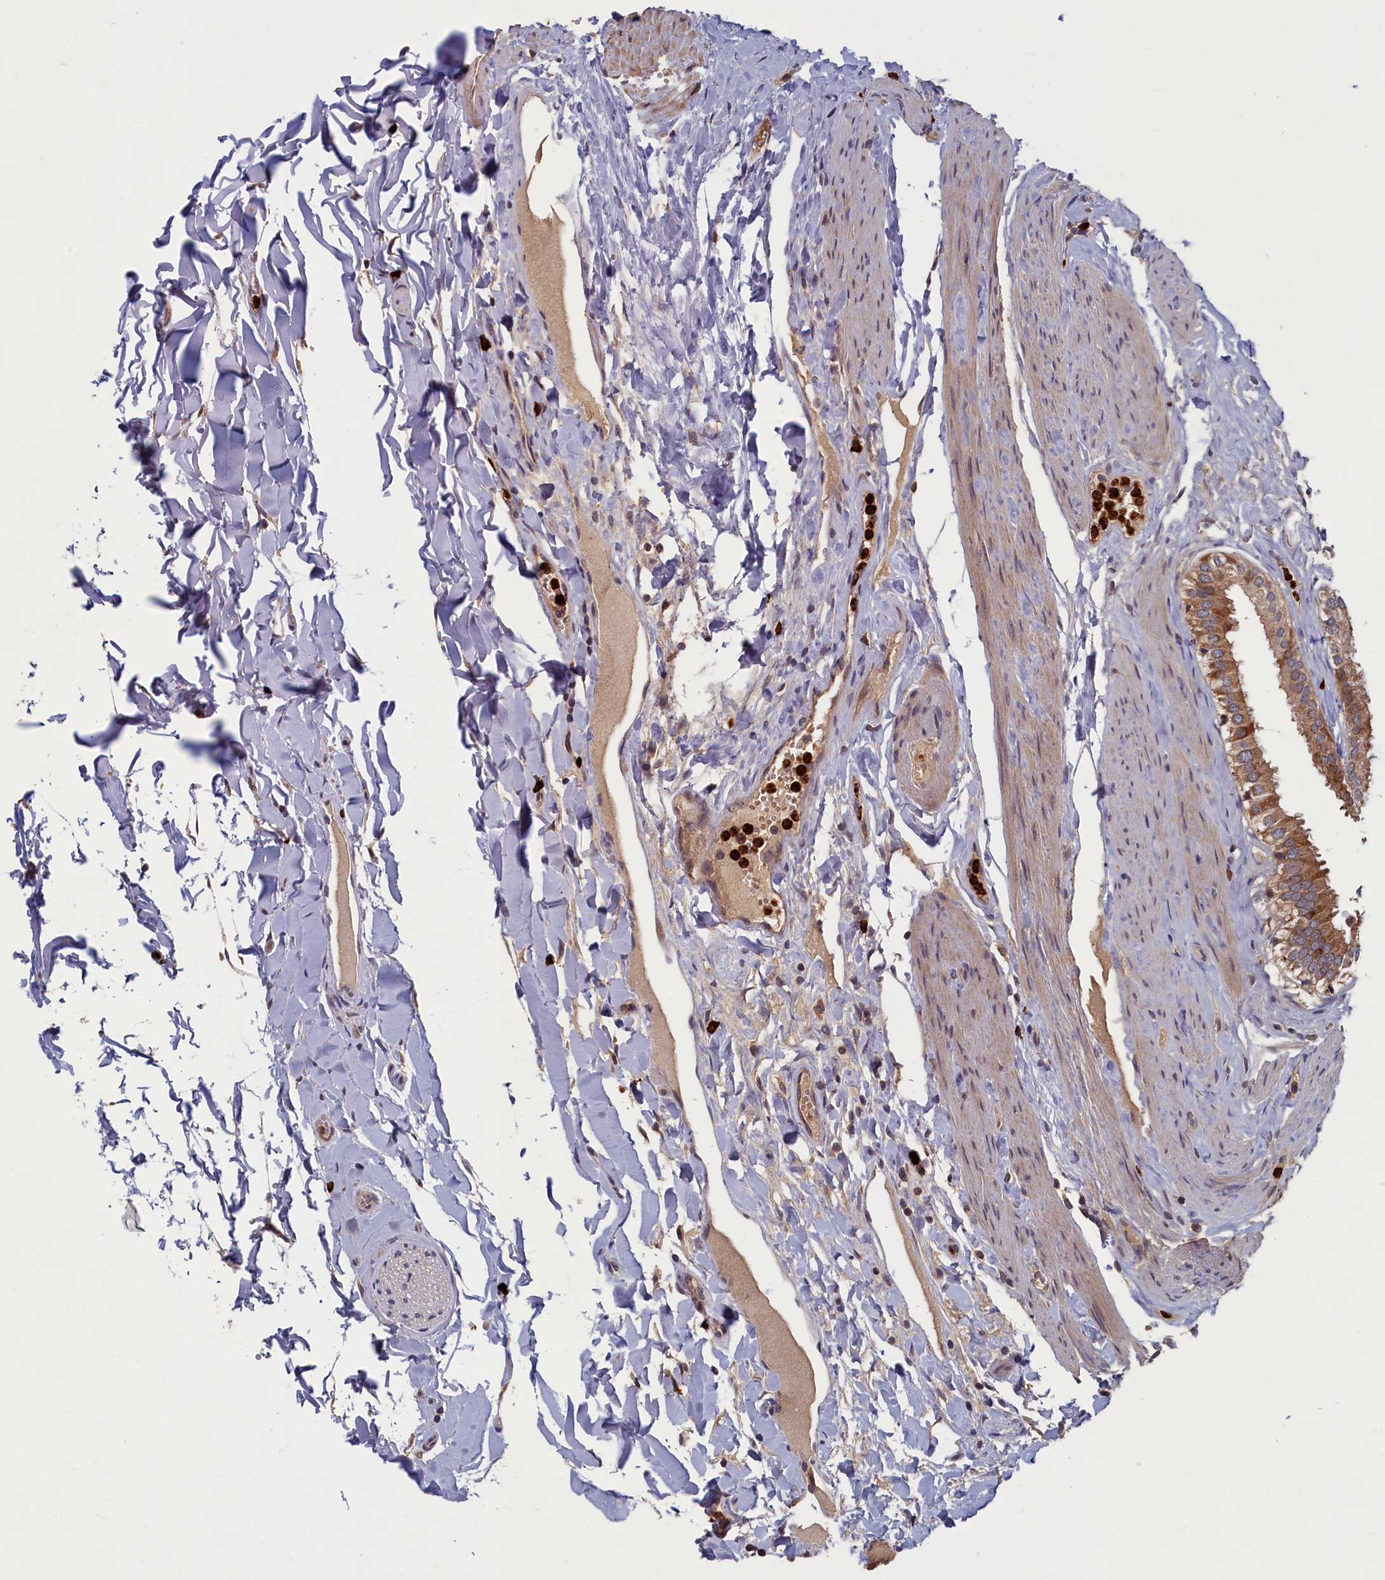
{"staining": {"intensity": "moderate", "quantity": ">75%", "location": "cytoplasmic/membranous"}, "tissue": "gallbladder", "cell_type": "Glandular cells", "image_type": "normal", "snomed": [{"axis": "morphology", "description": "Normal tissue, NOS"}, {"axis": "topography", "description": "Gallbladder"}], "caption": "Unremarkable gallbladder demonstrates moderate cytoplasmic/membranous positivity in approximately >75% of glandular cells (DAB = brown stain, brightfield microscopy at high magnification)..", "gene": "TNK2", "patient": {"sex": "female", "age": 61}}